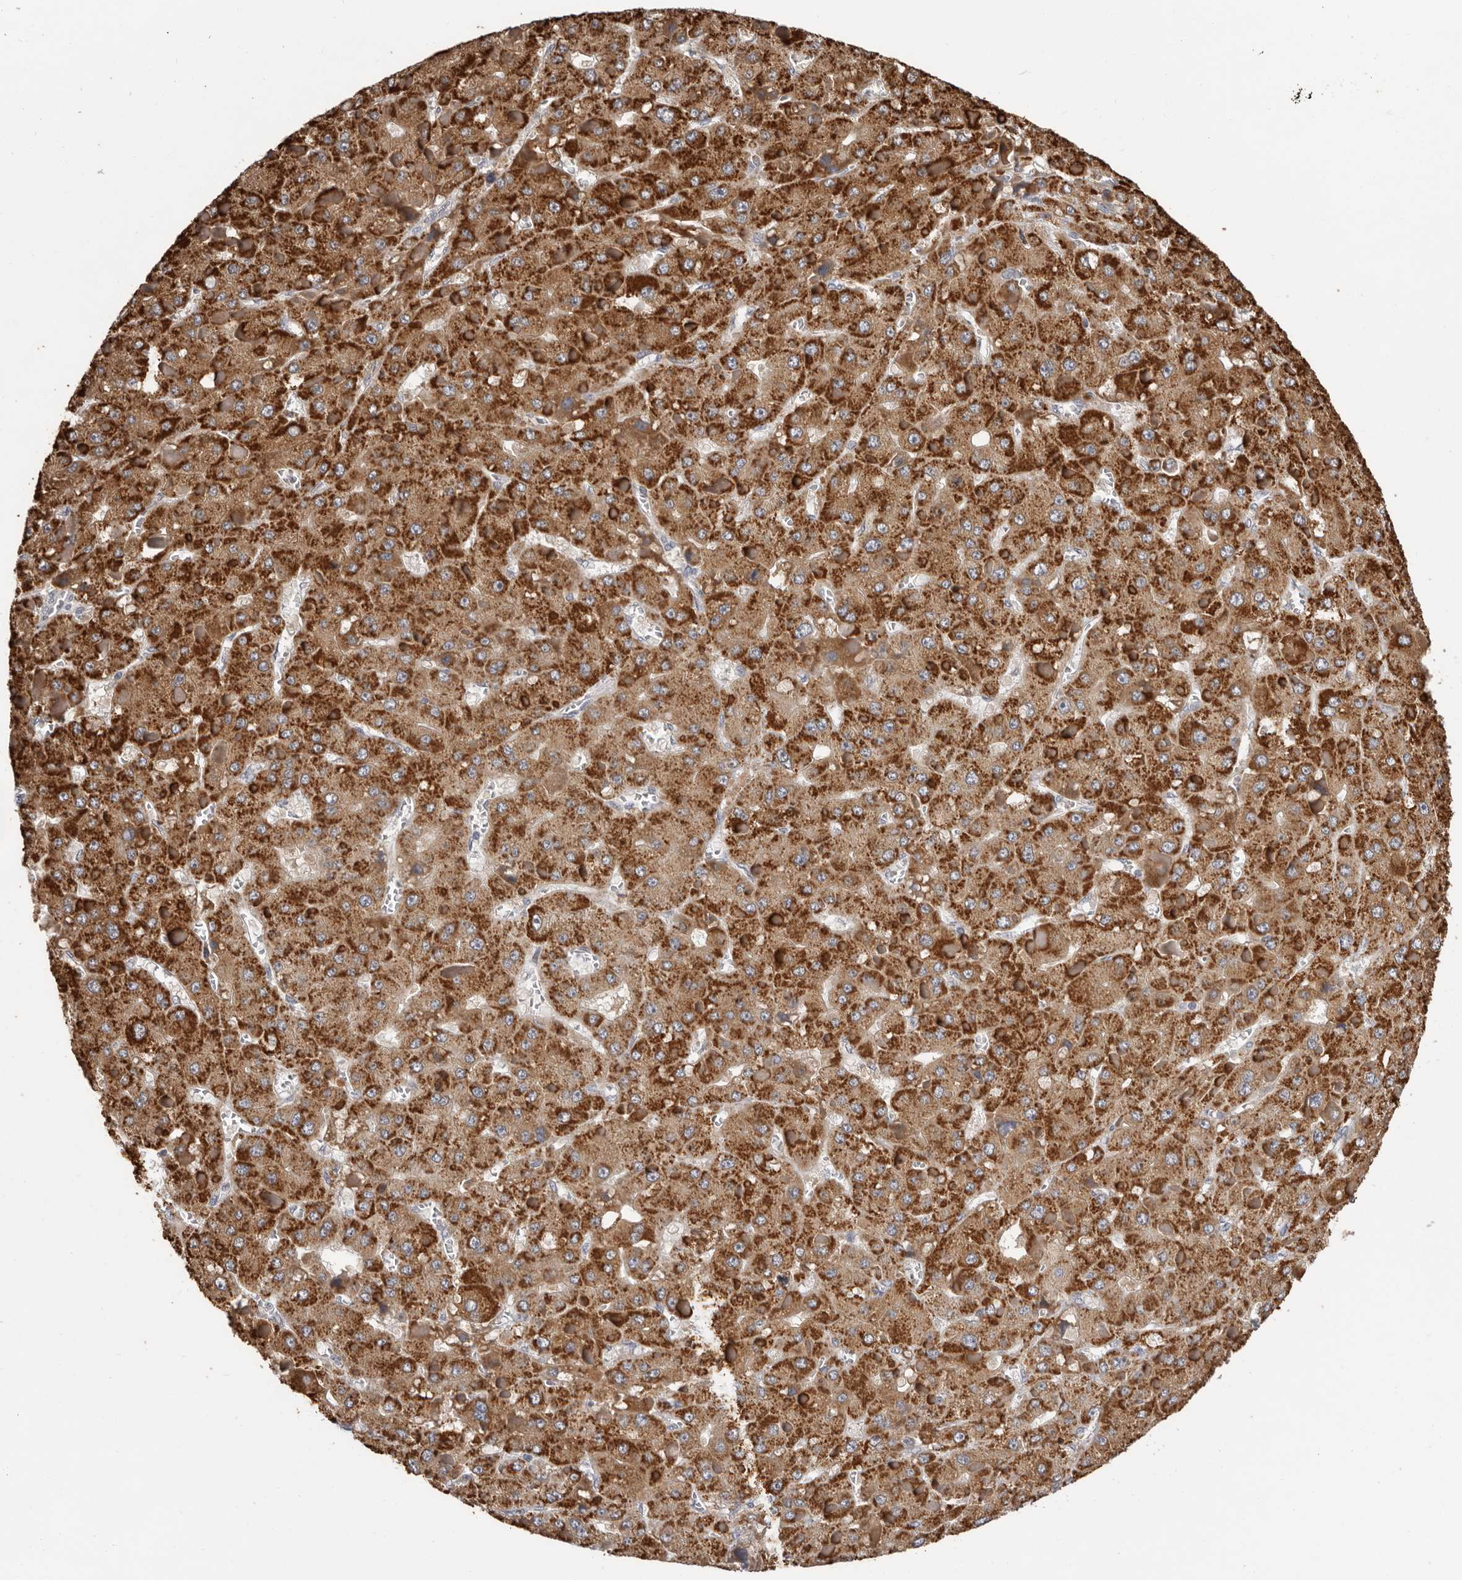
{"staining": {"intensity": "strong", "quantity": ">75%", "location": "cytoplasmic/membranous"}, "tissue": "liver cancer", "cell_type": "Tumor cells", "image_type": "cancer", "snomed": [{"axis": "morphology", "description": "Carcinoma, Hepatocellular, NOS"}, {"axis": "topography", "description": "Liver"}], "caption": "Immunohistochemical staining of human liver cancer demonstrates high levels of strong cytoplasmic/membranous protein staining in approximately >75% of tumor cells. (Brightfield microscopy of DAB IHC at high magnification).", "gene": "MTF1", "patient": {"sex": "female", "age": 73}}